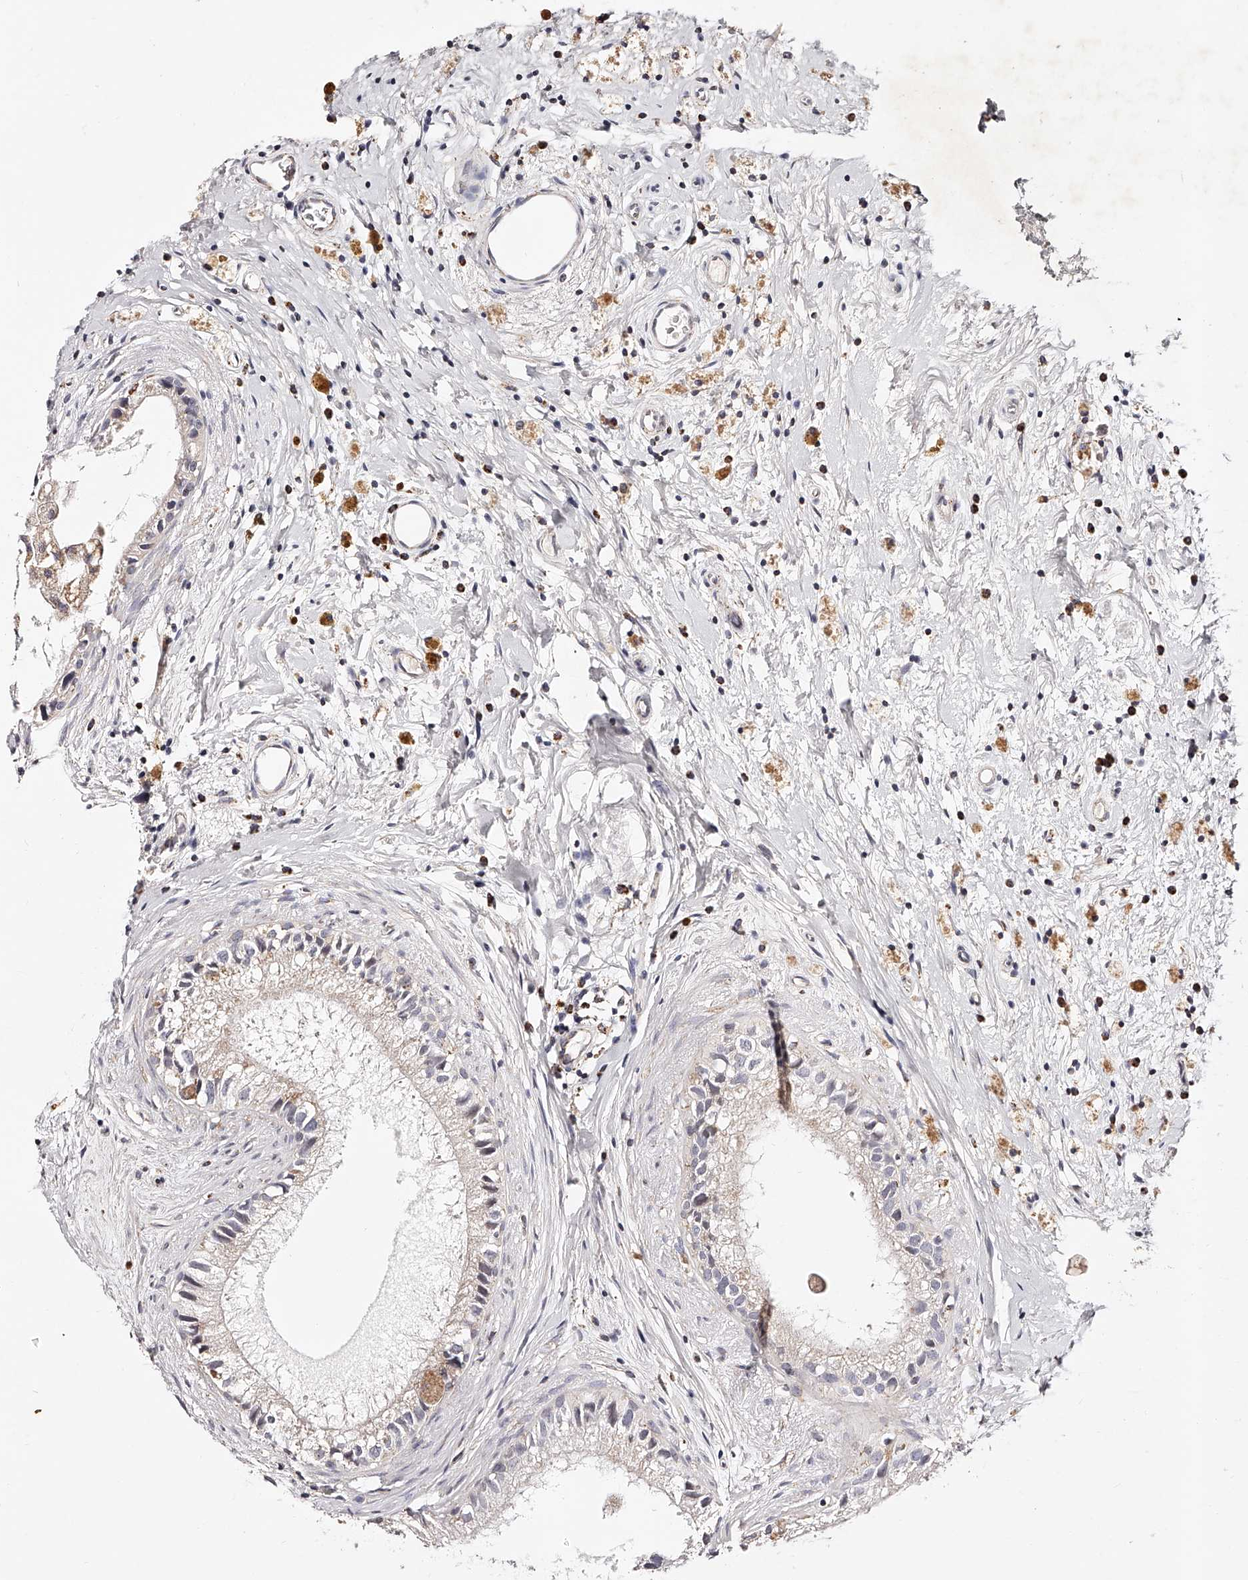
{"staining": {"intensity": "negative", "quantity": "none", "location": "none"}, "tissue": "epididymis", "cell_type": "Glandular cells", "image_type": "normal", "snomed": [{"axis": "morphology", "description": "Normal tissue, NOS"}, {"axis": "topography", "description": "Epididymis"}], "caption": "A histopathology image of epididymis stained for a protein exhibits no brown staining in glandular cells. The staining is performed using DAB (3,3'-diaminobenzidine) brown chromogen with nuclei counter-stained in using hematoxylin.", "gene": "NDUFV3", "patient": {"sex": "male", "age": 80}}